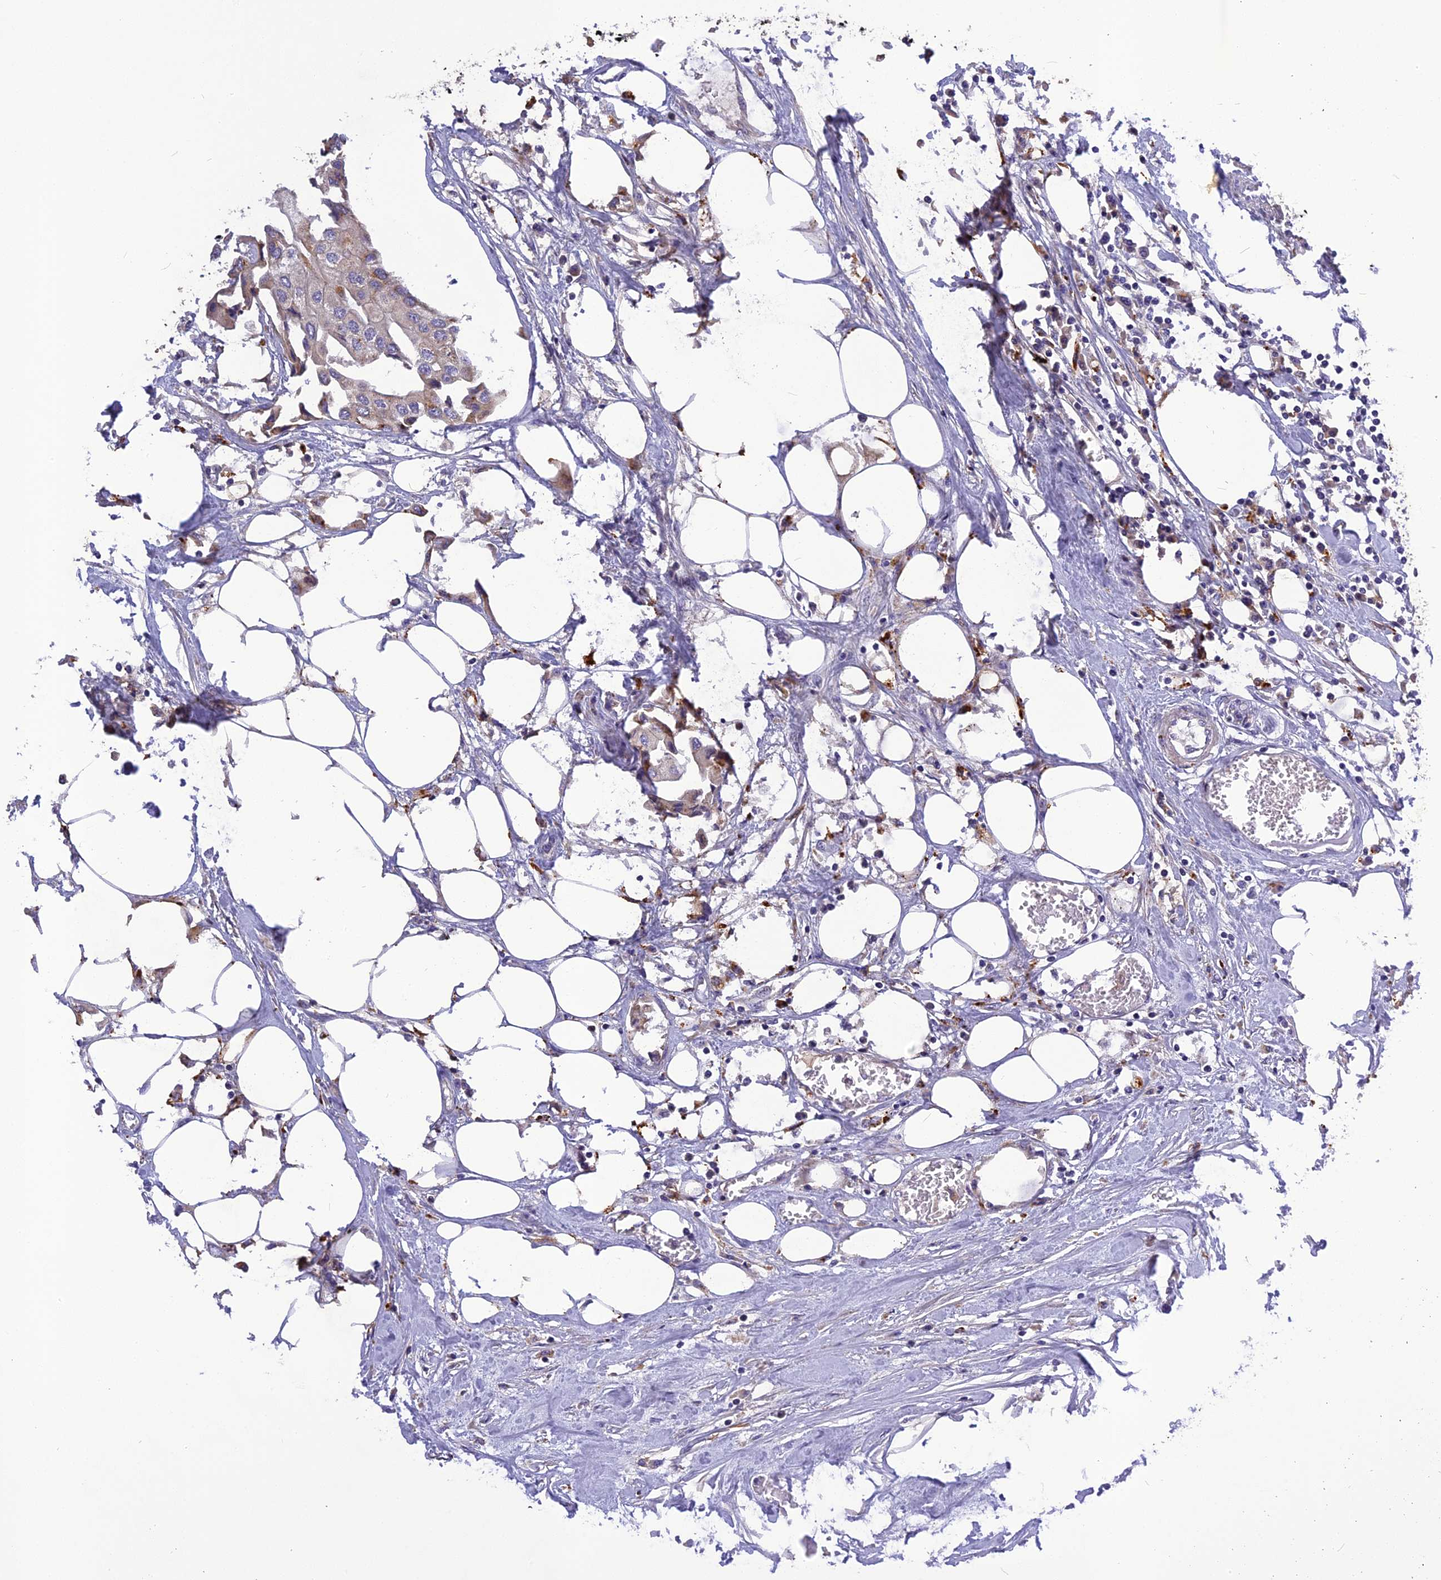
{"staining": {"intensity": "negative", "quantity": "none", "location": "none"}, "tissue": "urothelial cancer", "cell_type": "Tumor cells", "image_type": "cancer", "snomed": [{"axis": "morphology", "description": "Urothelial carcinoma, High grade"}, {"axis": "topography", "description": "Urinary bladder"}], "caption": "Tumor cells show no significant protein expression in urothelial carcinoma (high-grade). (DAB (3,3'-diaminobenzidine) immunohistochemistry (IHC), high magnification).", "gene": "FNIP2", "patient": {"sex": "male", "age": 64}}